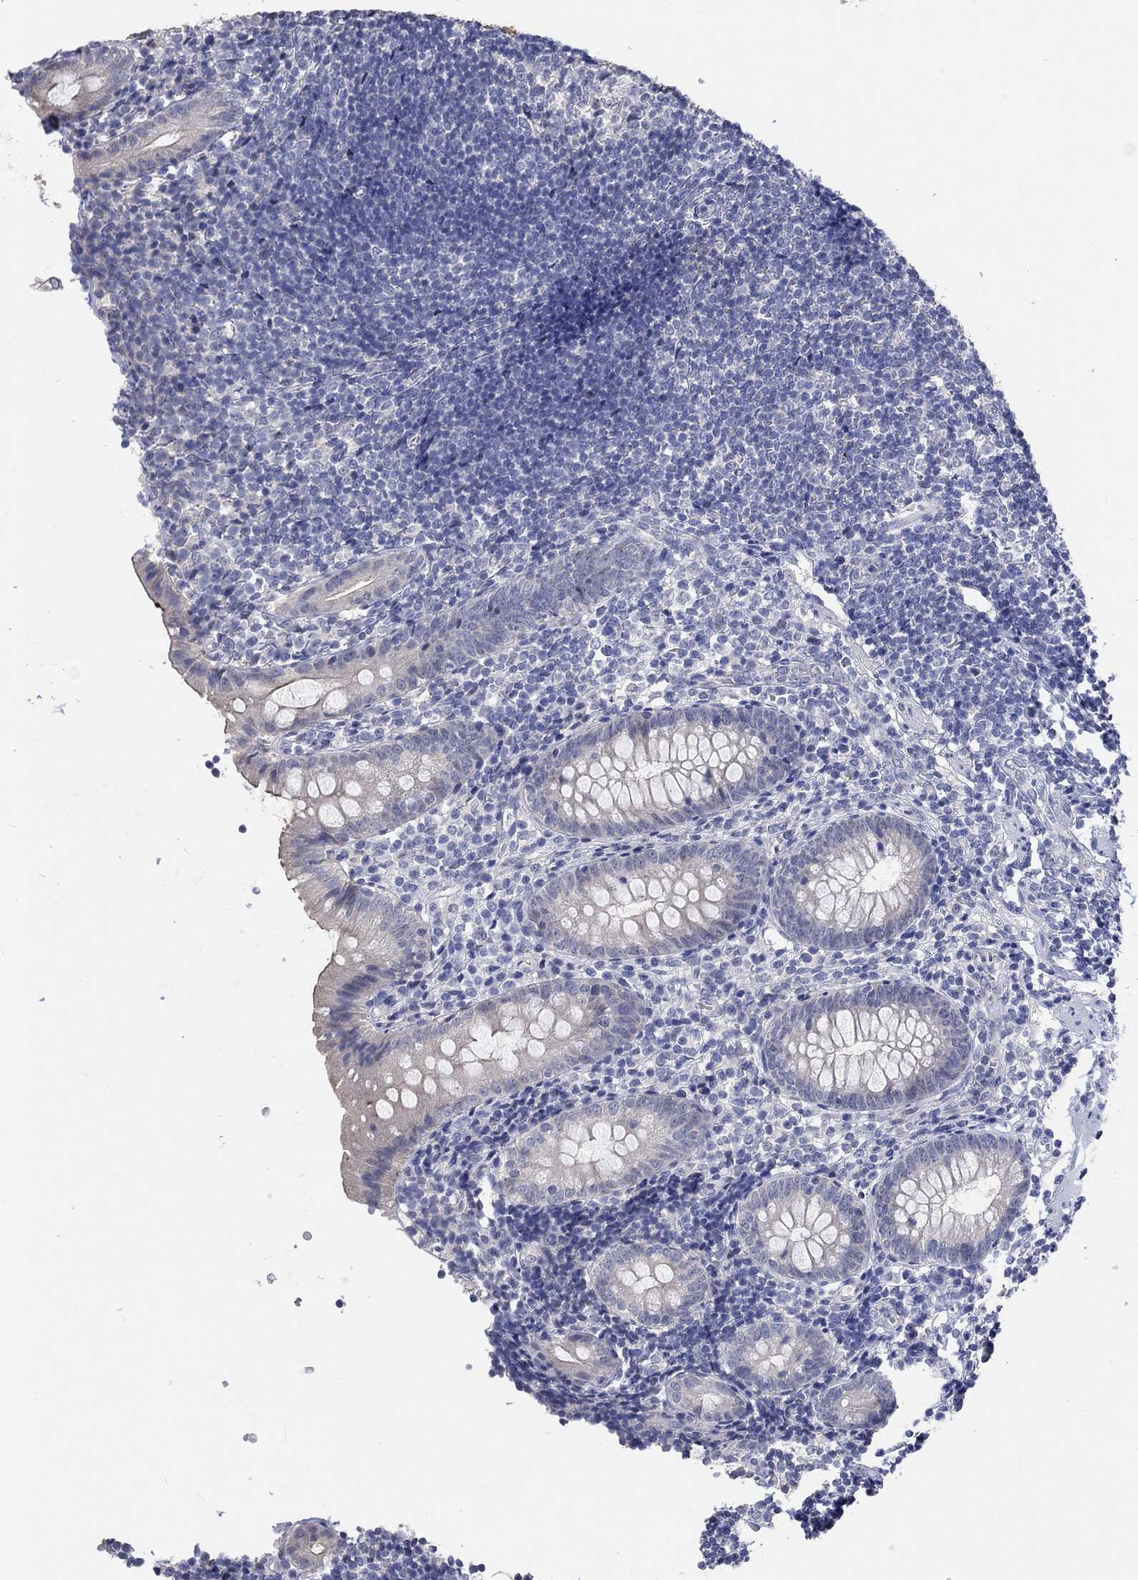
{"staining": {"intensity": "negative", "quantity": "none", "location": "none"}, "tissue": "appendix", "cell_type": "Glandular cells", "image_type": "normal", "snomed": [{"axis": "morphology", "description": "Normal tissue, NOS"}, {"axis": "topography", "description": "Appendix"}], "caption": "An IHC histopathology image of benign appendix is shown. There is no staining in glandular cells of appendix. (DAB (3,3'-diaminobenzidine) immunohistochemistry, high magnification).", "gene": "PNMA5", "patient": {"sex": "female", "age": 40}}